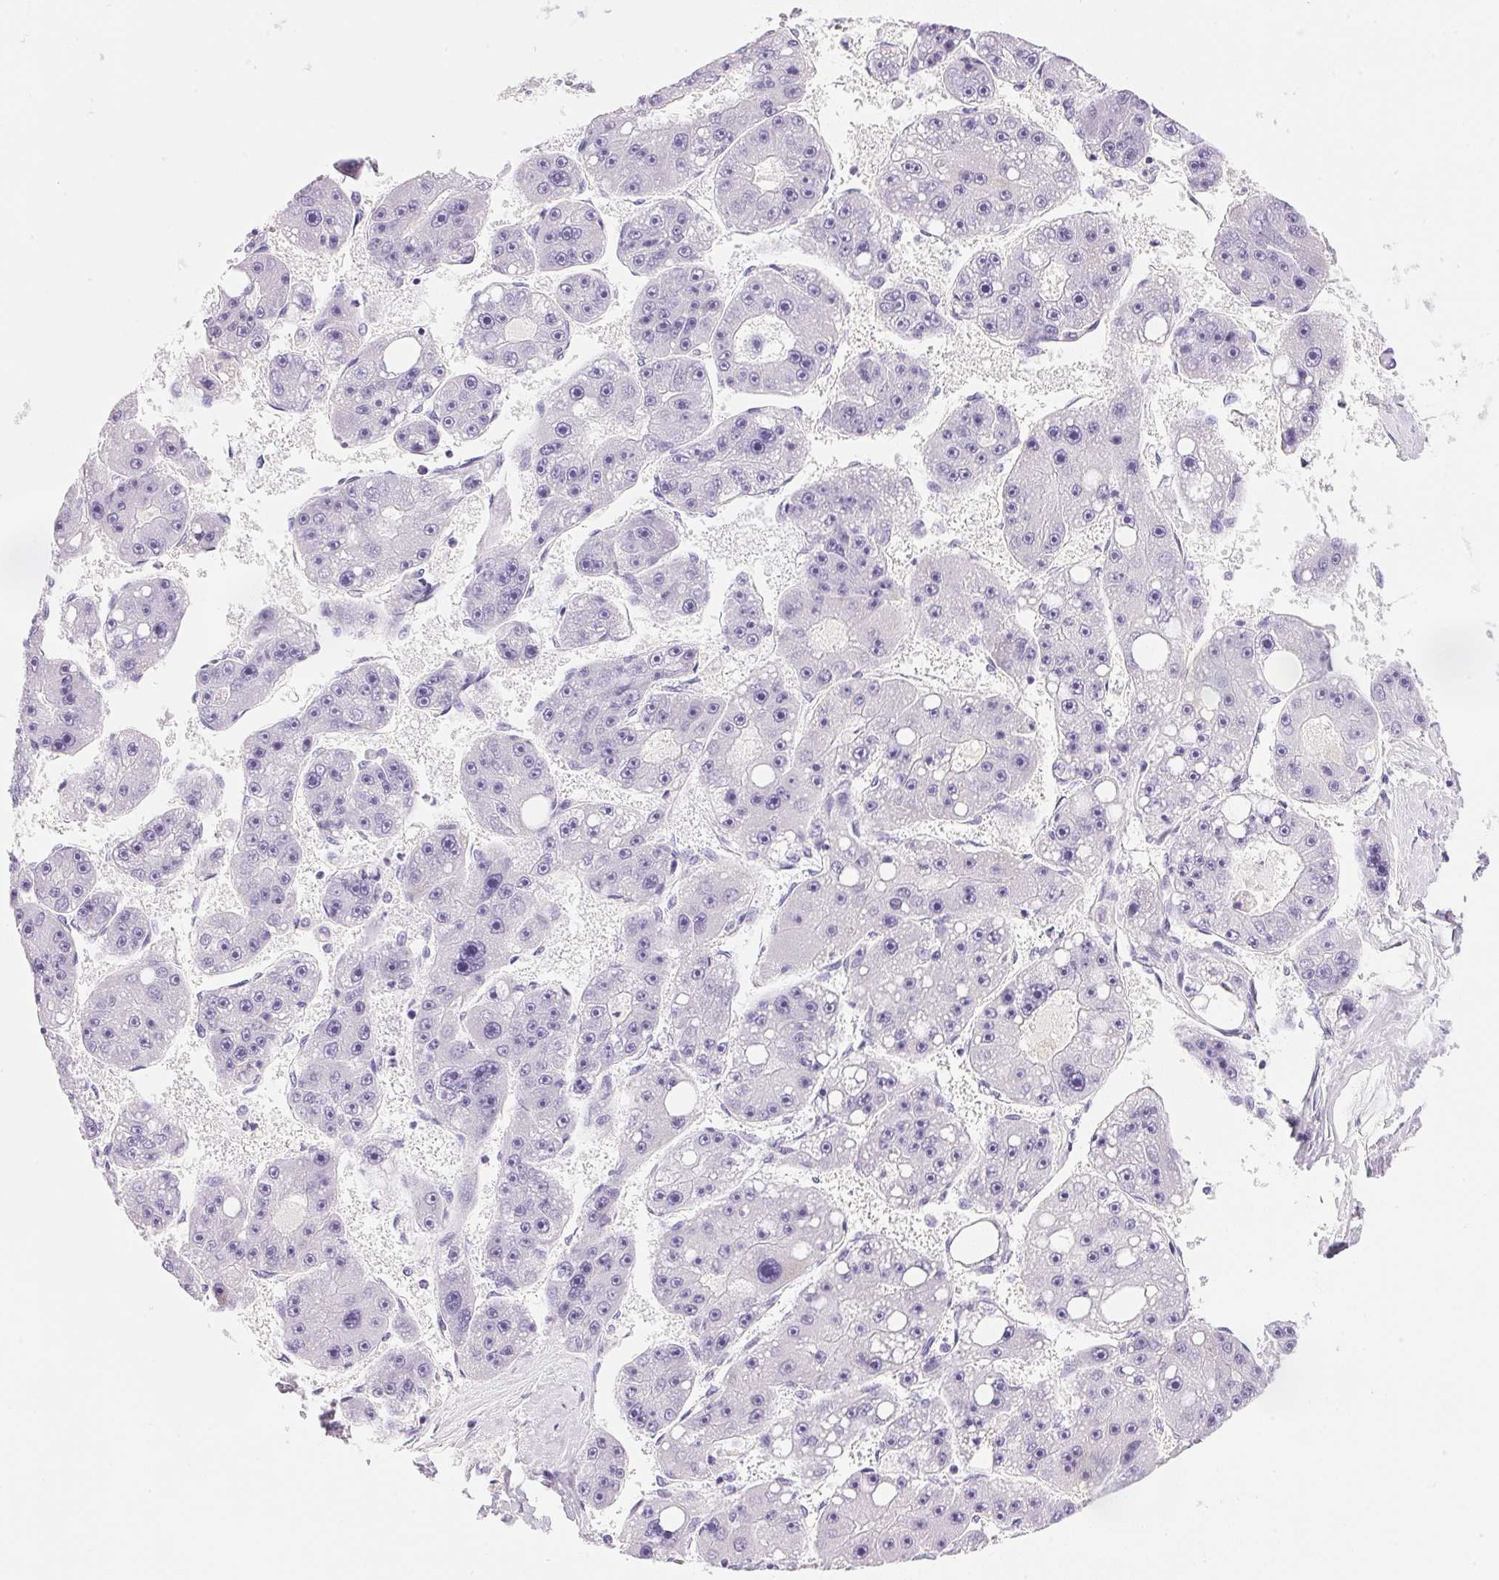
{"staining": {"intensity": "negative", "quantity": "none", "location": "none"}, "tissue": "liver cancer", "cell_type": "Tumor cells", "image_type": "cancer", "snomed": [{"axis": "morphology", "description": "Carcinoma, Hepatocellular, NOS"}, {"axis": "topography", "description": "Liver"}], "caption": "DAB immunohistochemical staining of liver cancer shows no significant expression in tumor cells. (DAB (3,3'-diaminobenzidine) IHC, high magnification).", "gene": "ATP6V0A4", "patient": {"sex": "female", "age": 61}}